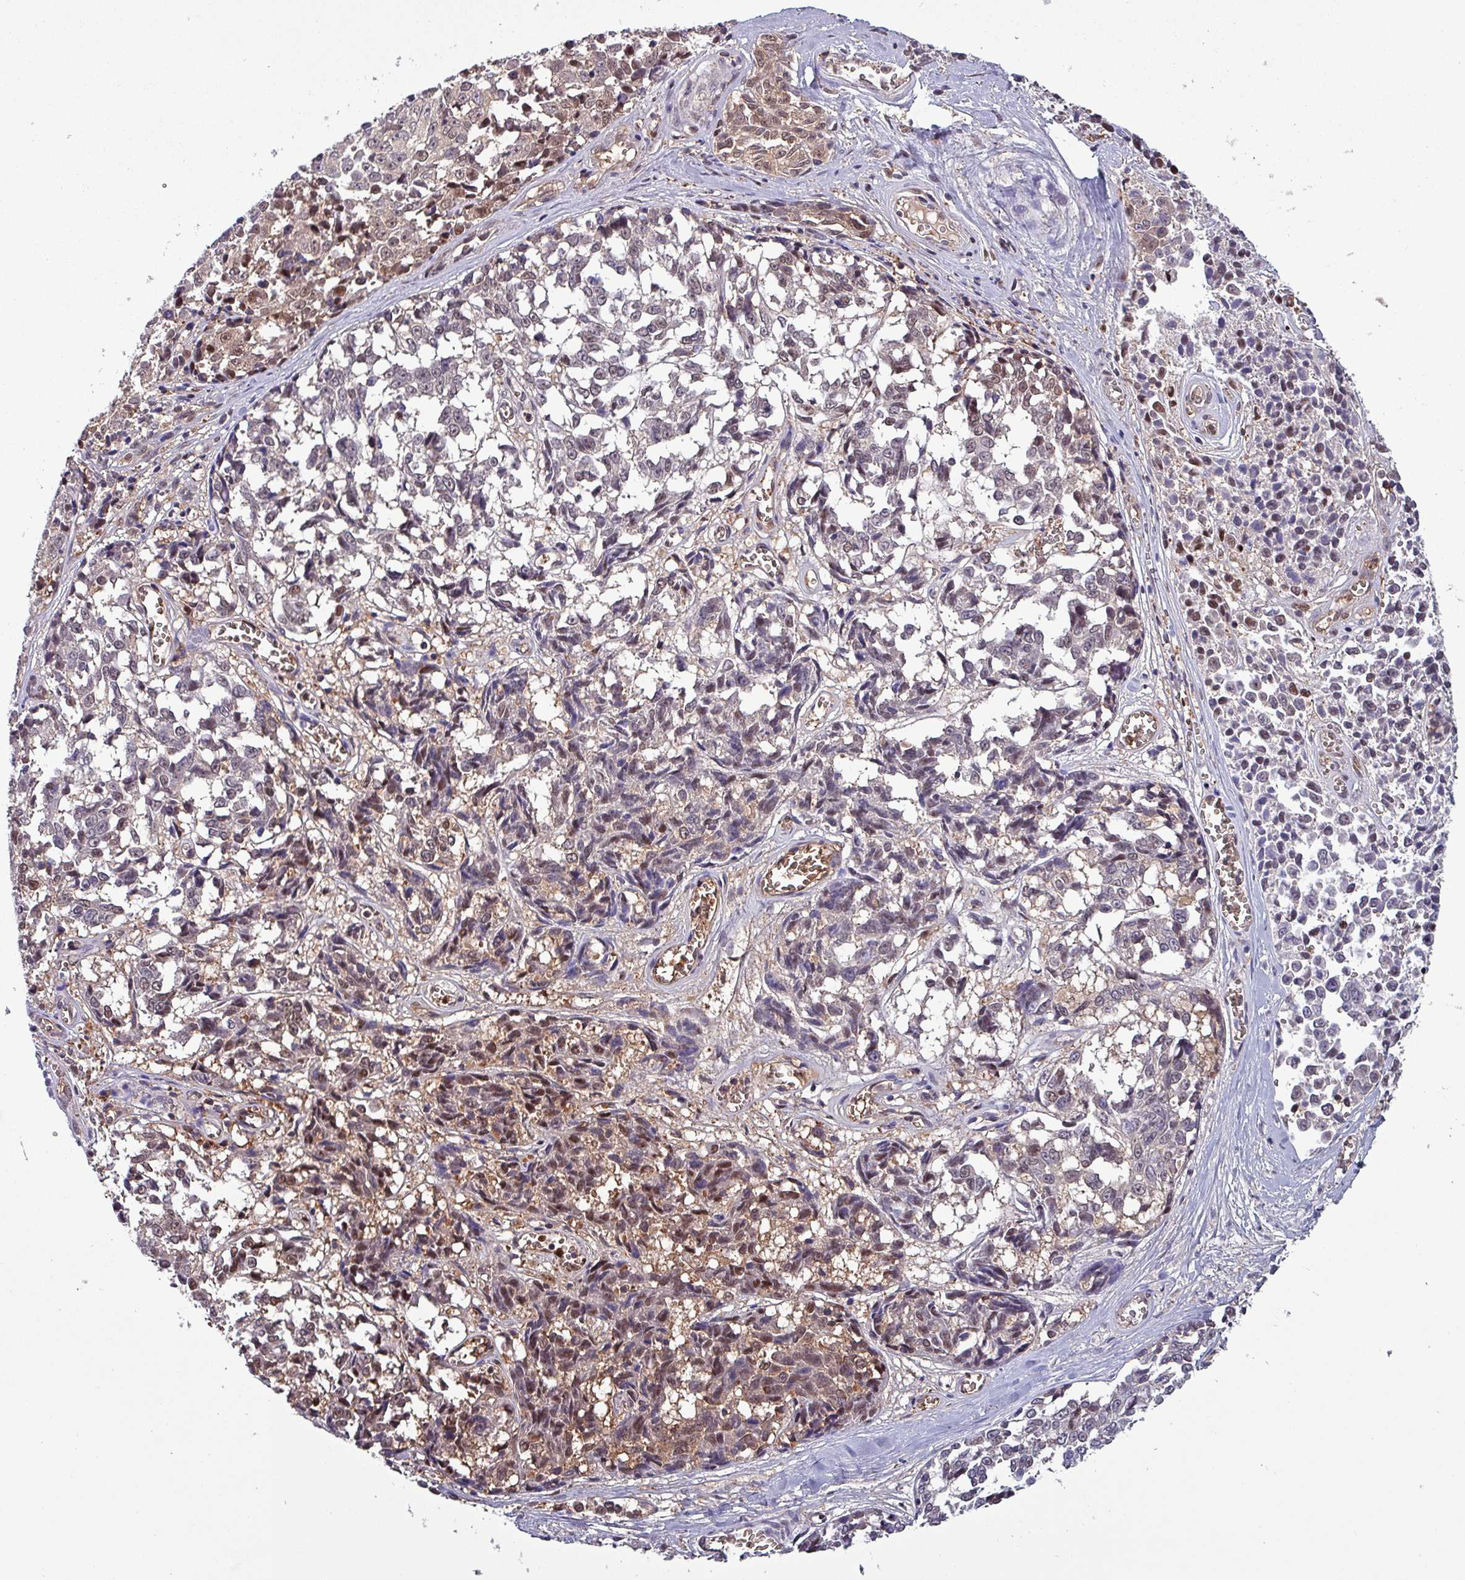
{"staining": {"intensity": "moderate", "quantity": "<25%", "location": "cytoplasmic/membranous,nuclear"}, "tissue": "melanoma", "cell_type": "Tumor cells", "image_type": "cancer", "snomed": [{"axis": "morphology", "description": "Malignant melanoma, NOS"}, {"axis": "topography", "description": "Skin"}], "caption": "Protein staining shows moderate cytoplasmic/membranous and nuclear staining in approximately <25% of tumor cells in malignant melanoma.", "gene": "PSMB8", "patient": {"sex": "female", "age": 64}}